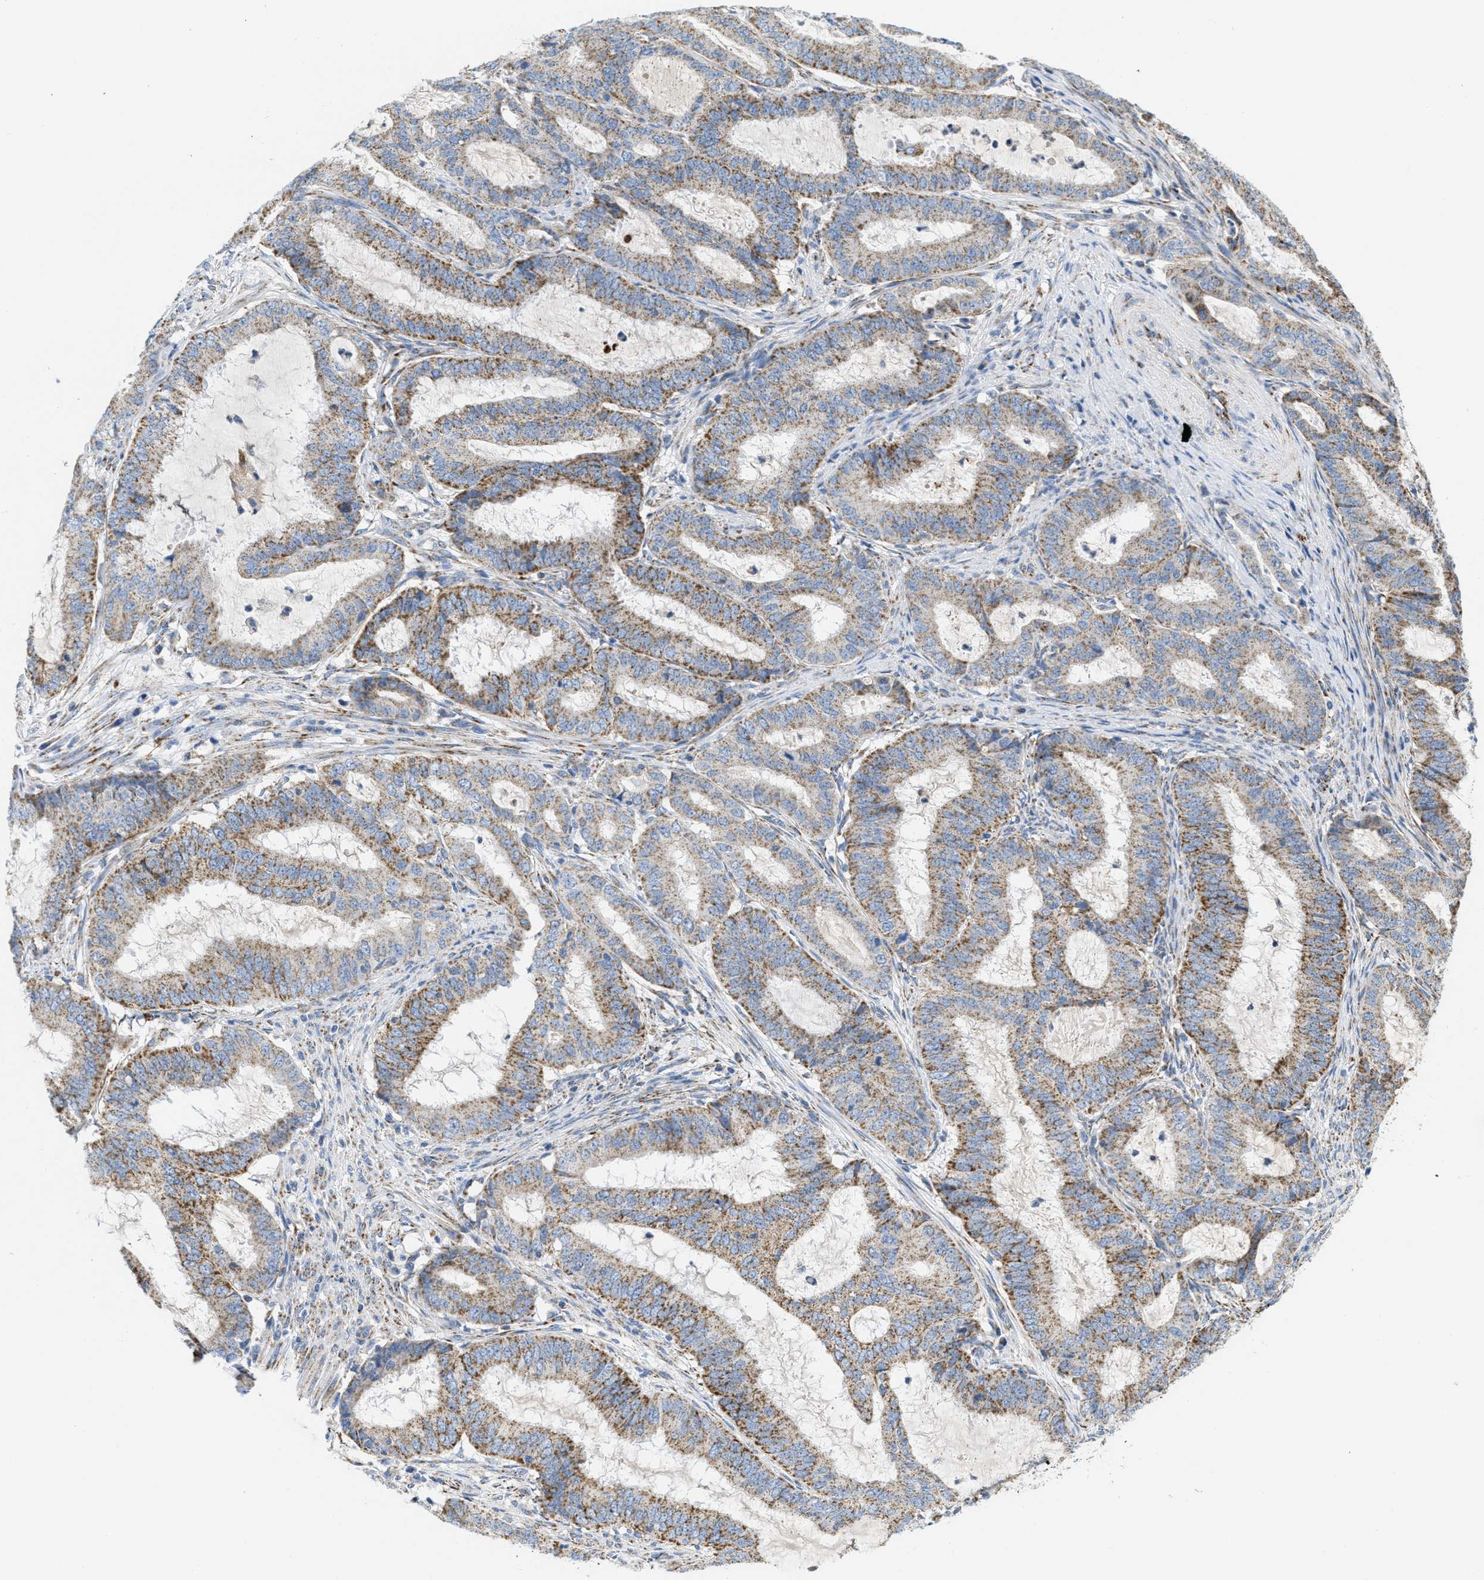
{"staining": {"intensity": "moderate", "quantity": ">75%", "location": "cytoplasmic/membranous"}, "tissue": "endometrial cancer", "cell_type": "Tumor cells", "image_type": "cancer", "snomed": [{"axis": "morphology", "description": "Adenocarcinoma, NOS"}, {"axis": "topography", "description": "Endometrium"}], "caption": "DAB (3,3'-diaminobenzidine) immunohistochemical staining of human adenocarcinoma (endometrial) reveals moderate cytoplasmic/membranous protein positivity in about >75% of tumor cells. The protein is stained brown, and the nuclei are stained in blue (DAB IHC with brightfield microscopy, high magnification).", "gene": "KCNJ5", "patient": {"sex": "female", "age": 70}}